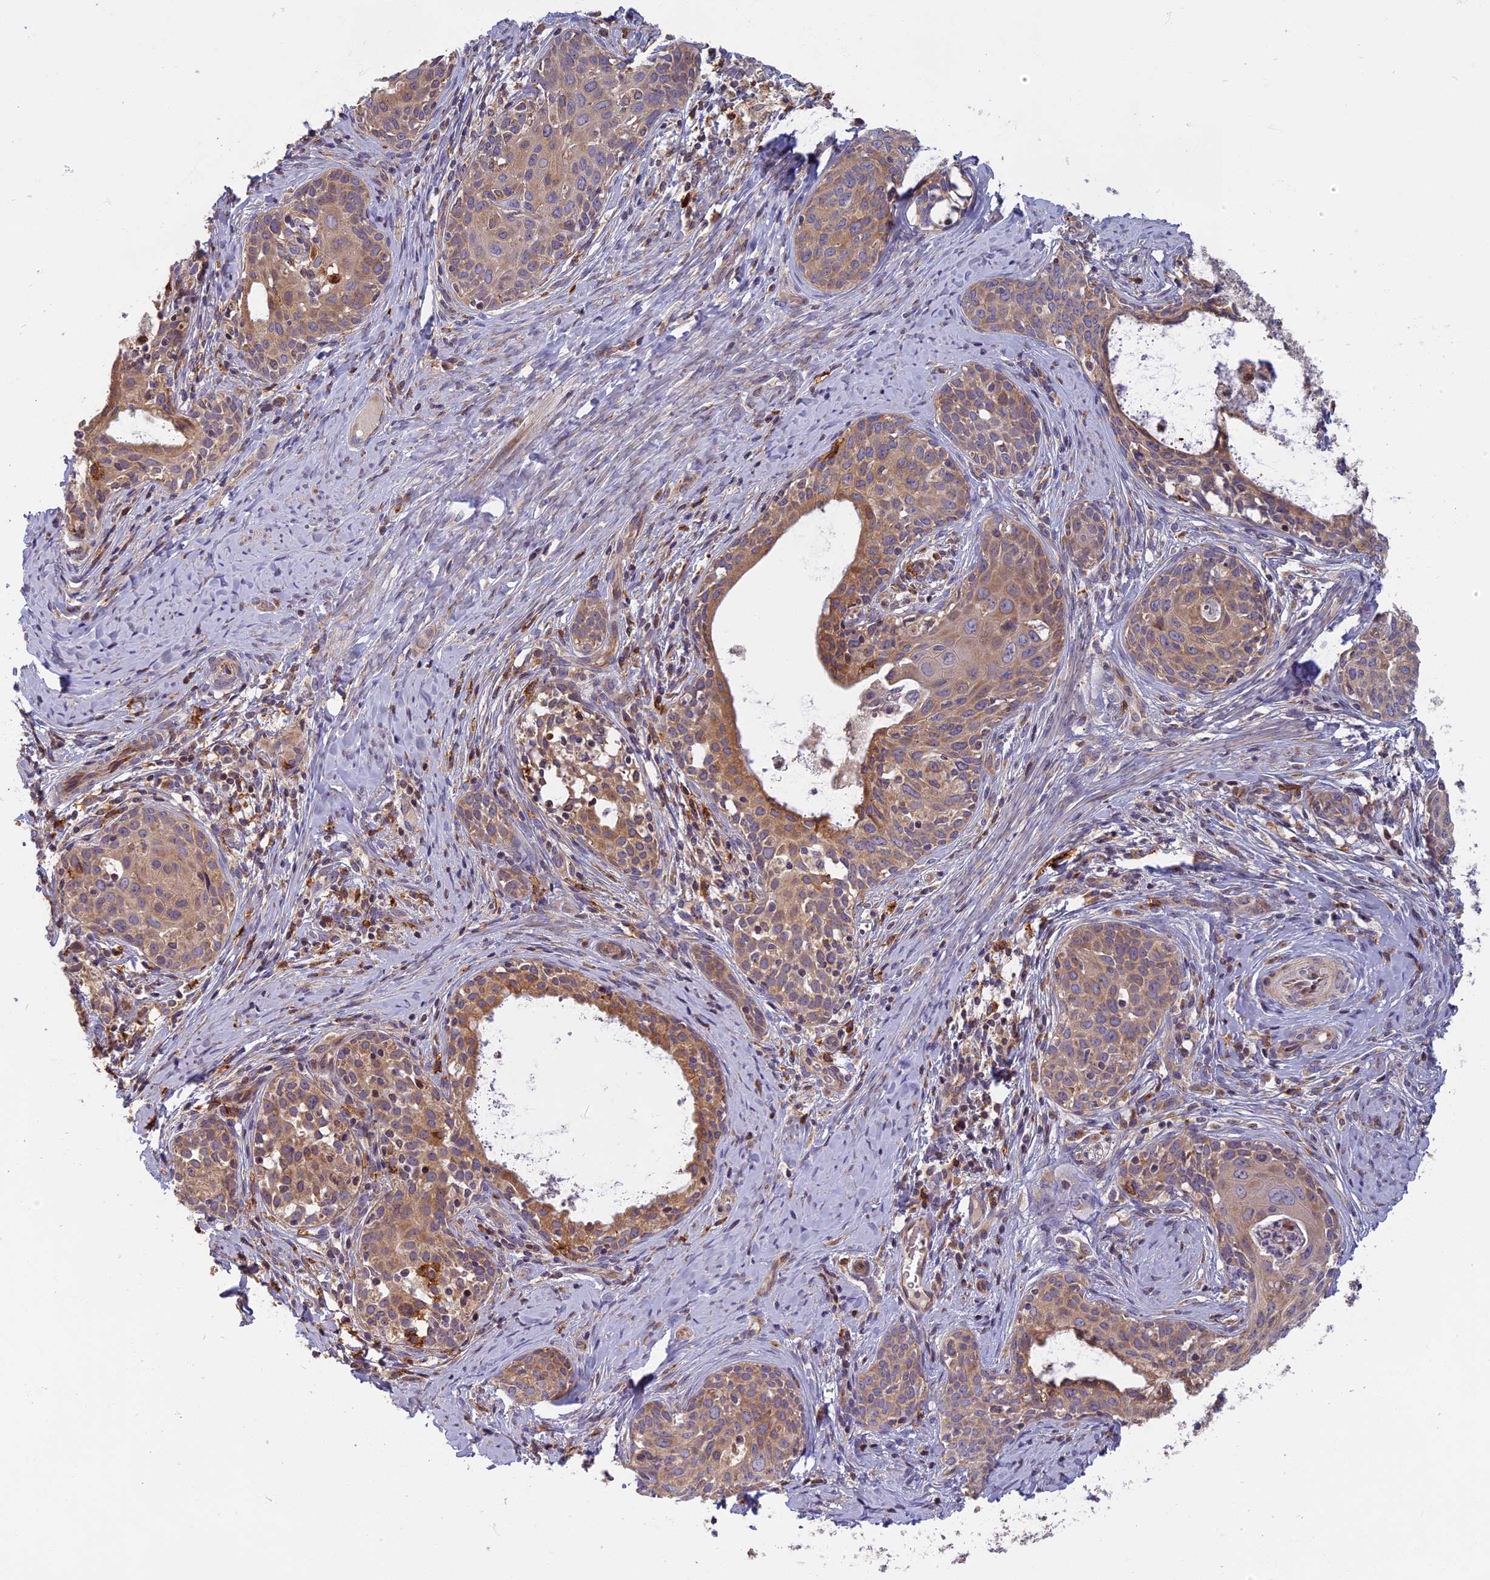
{"staining": {"intensity": "moderate", "quantity": "25%-75%", "location": "cytoplasmic/membranous"}, "tissue": "cervical cancer", "cell_type": "Tumor cells", "image_type": "cancer", "snomed": [{"axis": "morphology", "description": "Squamous cell carcinoma, NOS"}, {"axis": "morphology", "description": "Adenocarcinoma, NOS"}, {"axis": "topography", "description": "Cervix"}], "caption": "IHC image of neoplastic tissue: human cervical adenocarcinoma stained using immunohistochemistry reveals medium levels of moderate protein expression localized specifically in the cytoplasmic/membranous of tumor cells, appearing as a cytoplasmic/membranous brown color.", "gene": "EDAR", "patient": {"sex": "female", "age": 52}}